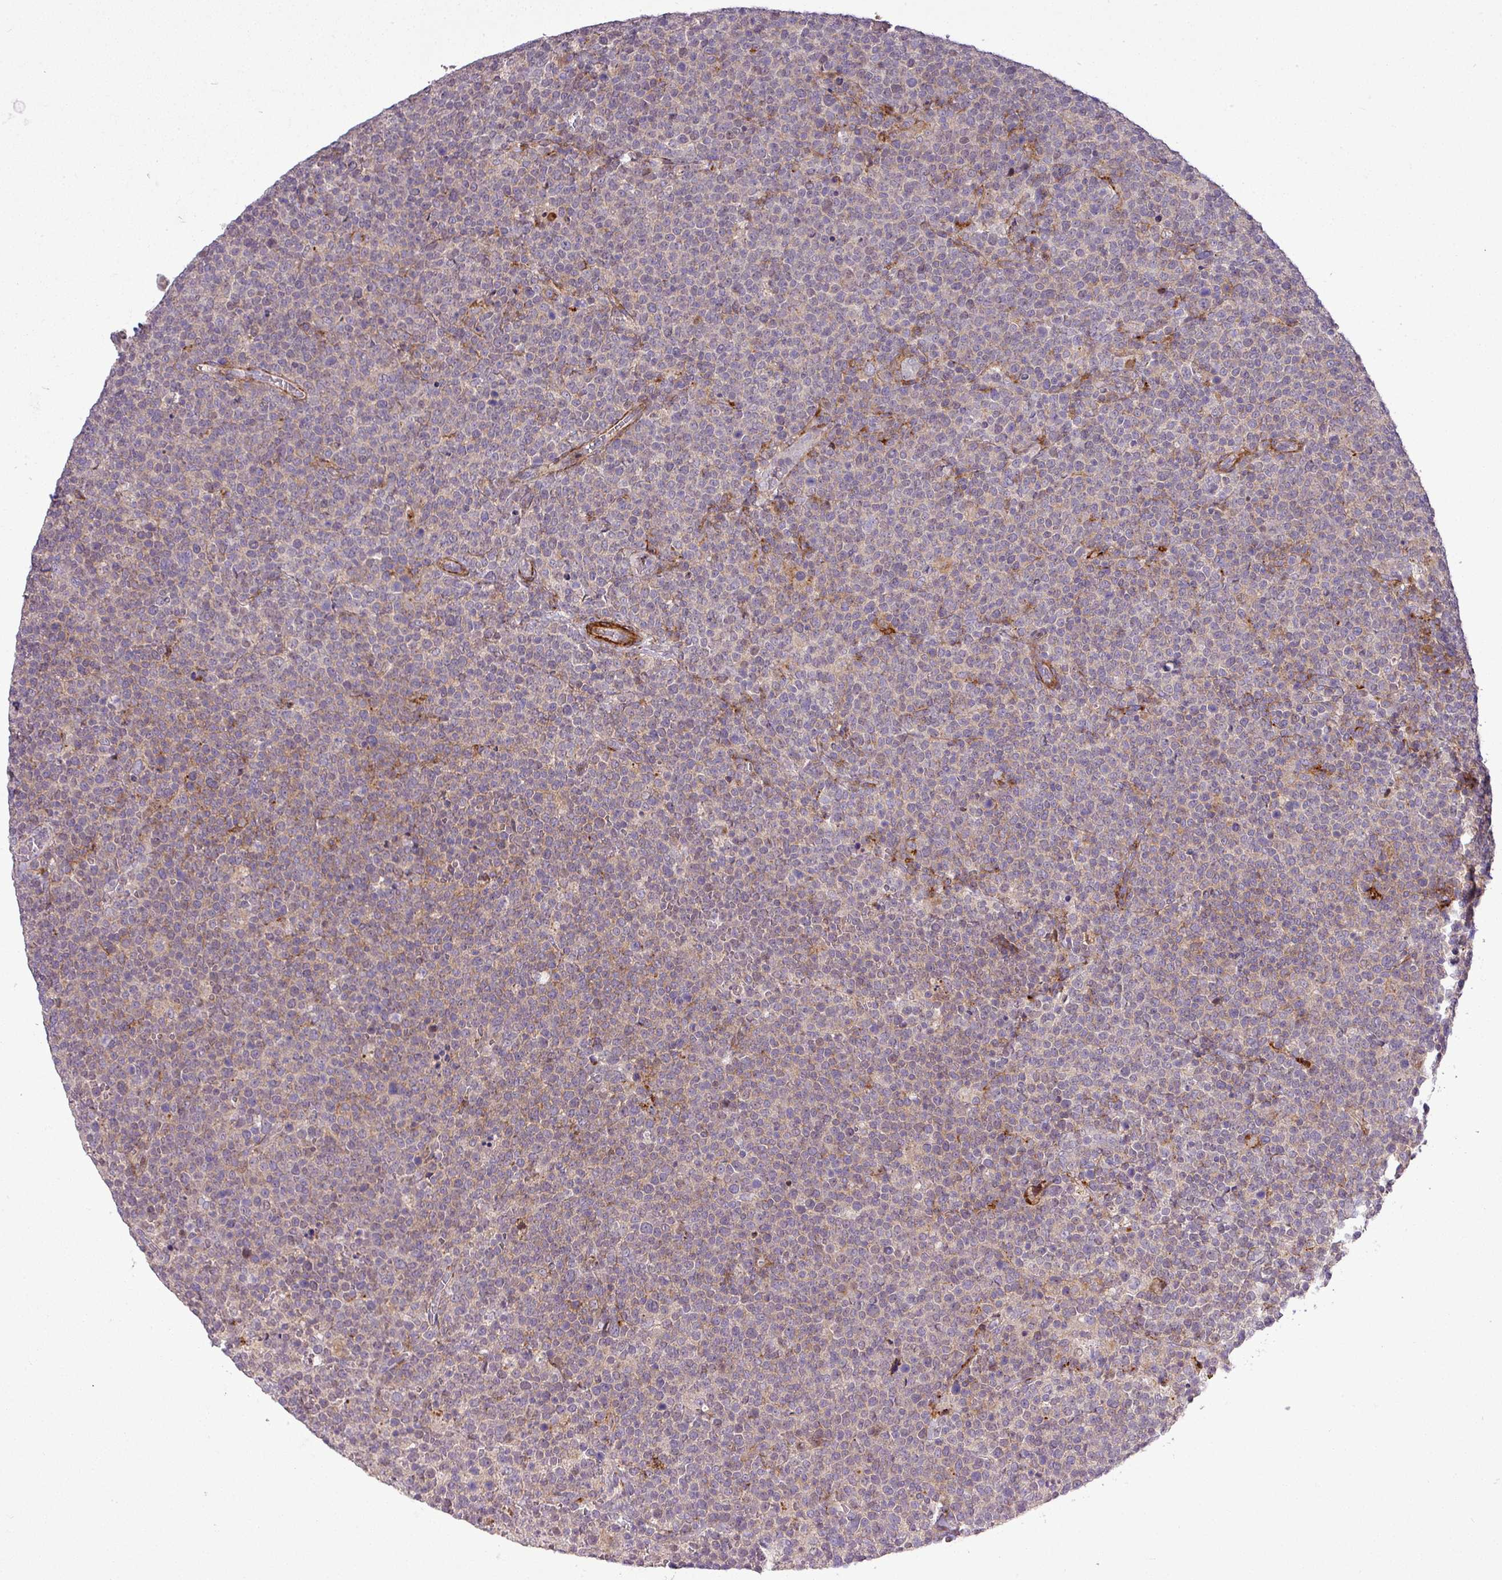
{"staining": {"intensity": "weak", "quantity": "<25%", "location": "cytoplasmic/membranous"}, "tissue": "lymphoma", "cell_type": "Tumor cells", "image_type": "cancer", "snomed": [{"axis": "morphology", "description": "Malignant lymphoma, non-Hodgkin's type, High grade"}, {"axis": "topography", "description": "Lymph node"}], "caption": "This is a image of immunohistochemistry (IHC) staining of lymphoma, which shows no positivity in tumor cells. The staining is performed using DAB (3,3'-diaminobenzidine) brown chromogen with nuclei counter-stained in using hematoxylin.", "gene": "TPRA1", "patient": {"sex": "male", "age": 61}}